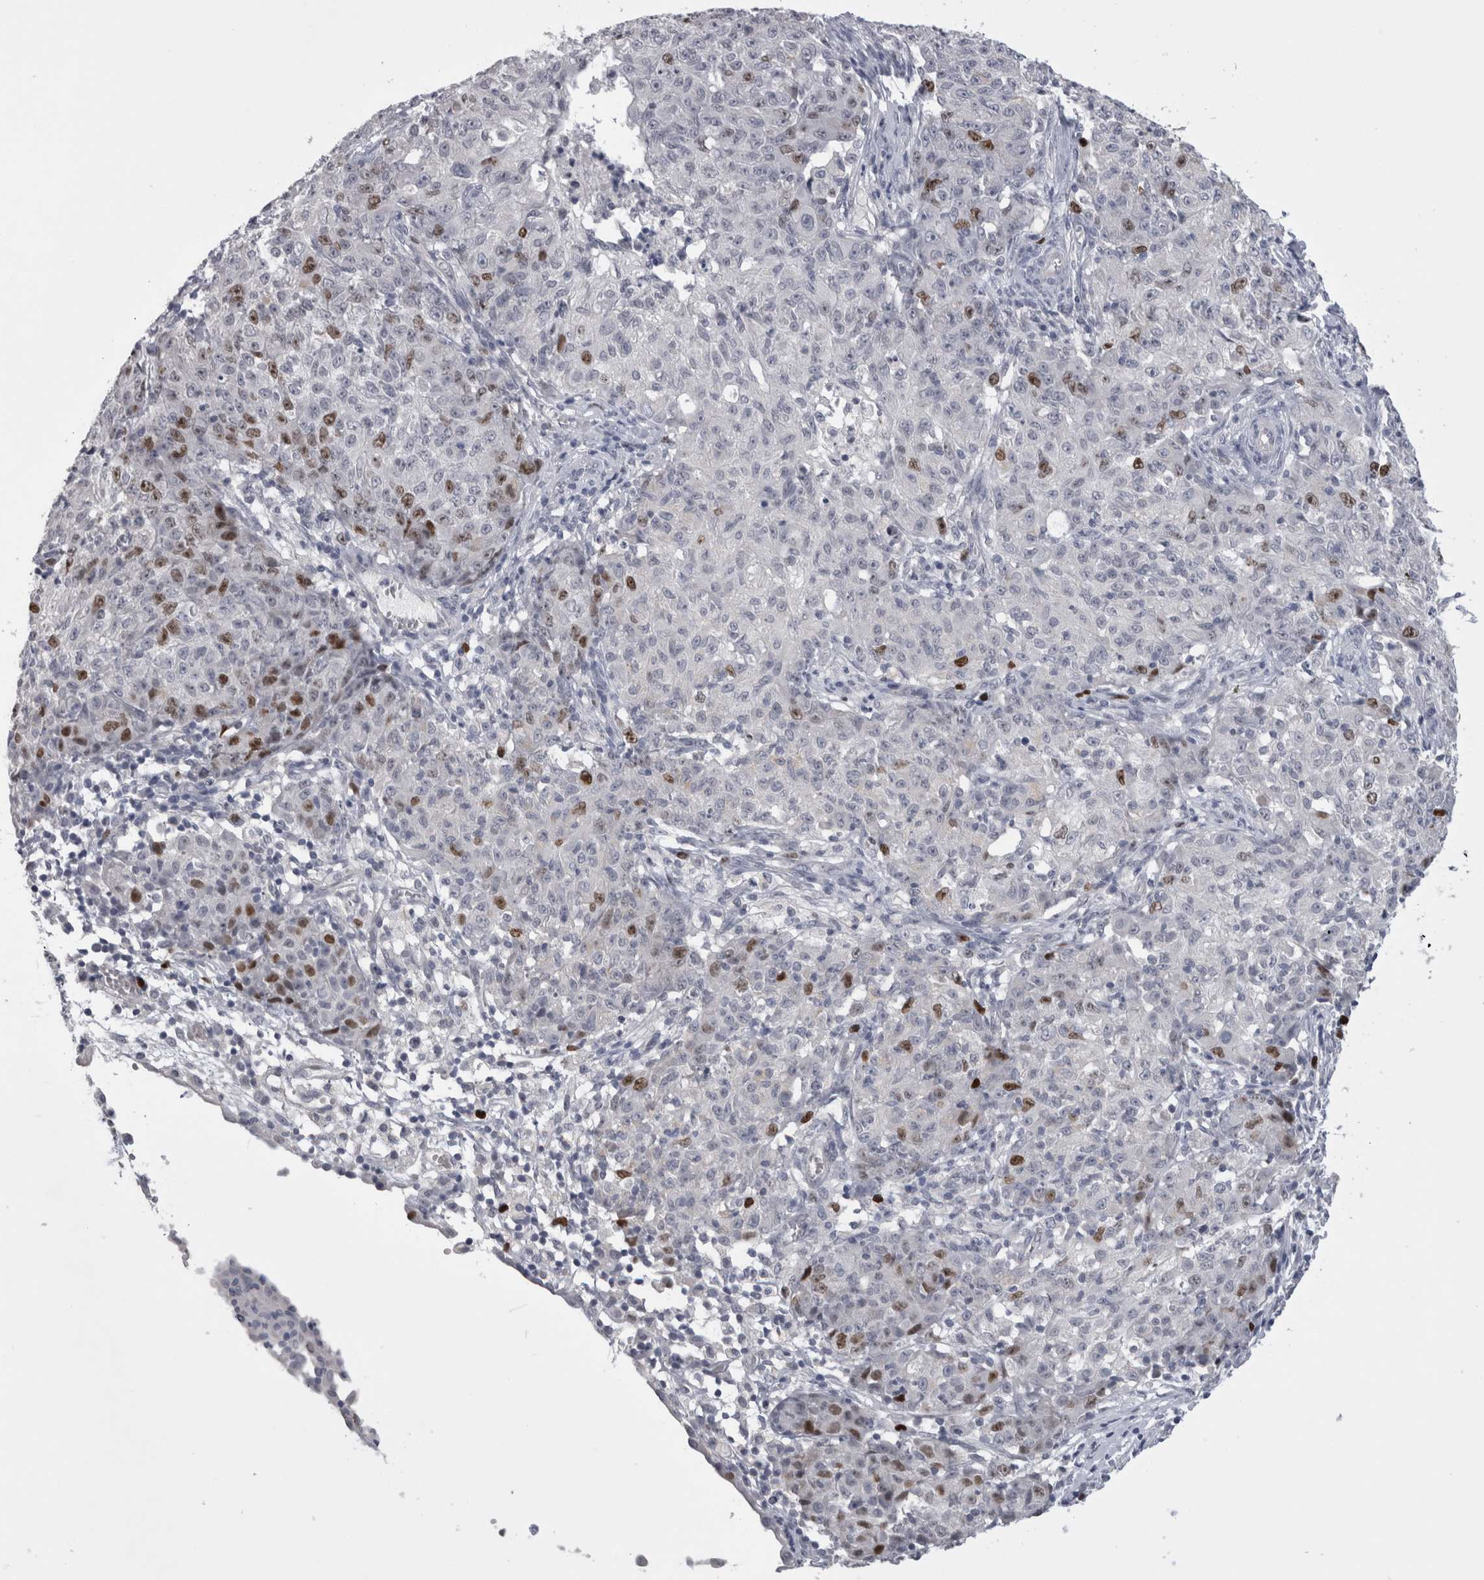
{"staining": {"intensity": "moderate", "quantity": "<25%", "location": "nuclear"}, "tissue": "ovarian cancer", "cell_type": "Tumor cells", "image_type": "cancer", "snomed": [{"axis": "morphology", "description": "Carcinoma, endometroid"}, {"axis": "topography", "description": "Ovary"}], "caption": "This image displays IHC staining of human ovarian endometroid carcinoma, with low moderate nuclear staining in approximately <25% of tumor cells.", "gene": "KIF18B", "patient": {"sex": "female", "age": 42}}